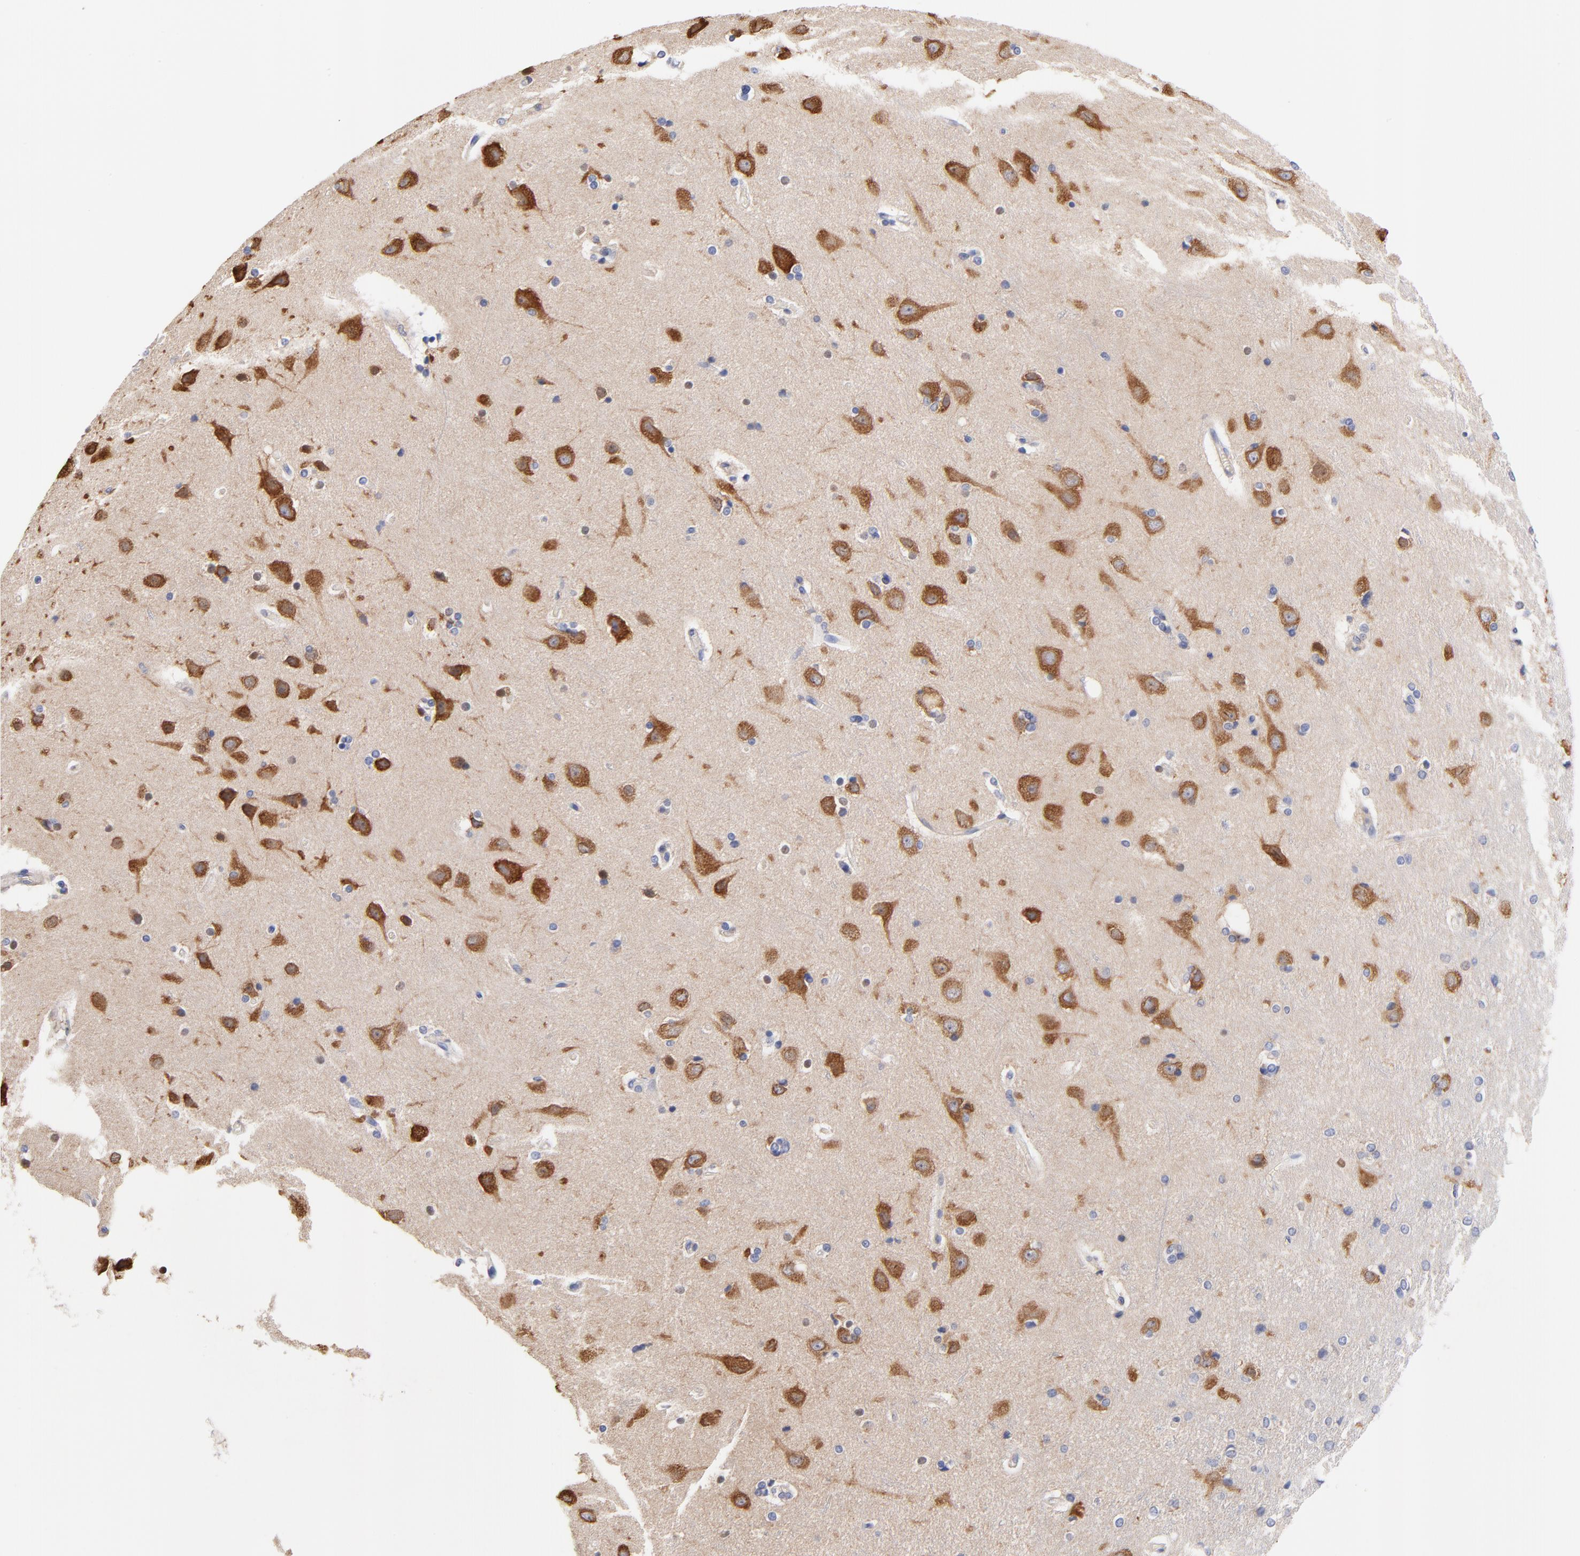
{"staining": {"intensity": "negative", "quantity": "none", "location": "none"}, "tissue": "cerebral cortex", "cell_type": "Endothelial cells", "image_type": "normal", "snomed": [{"axis": "morphology", "description": "Normal tissue, NOS"}, {"axis": "topography", "description": "Cerebral cortex"}], "caption": "Immunohistochemistry of benign cerebral cortex exhibits no positivity in endothelial cells. (Immunohistochemistry (ihc), brightfield microscopy, high magnification).", "gene": "HS3ST1", "patient": {"sex": "male", "age": 62}}